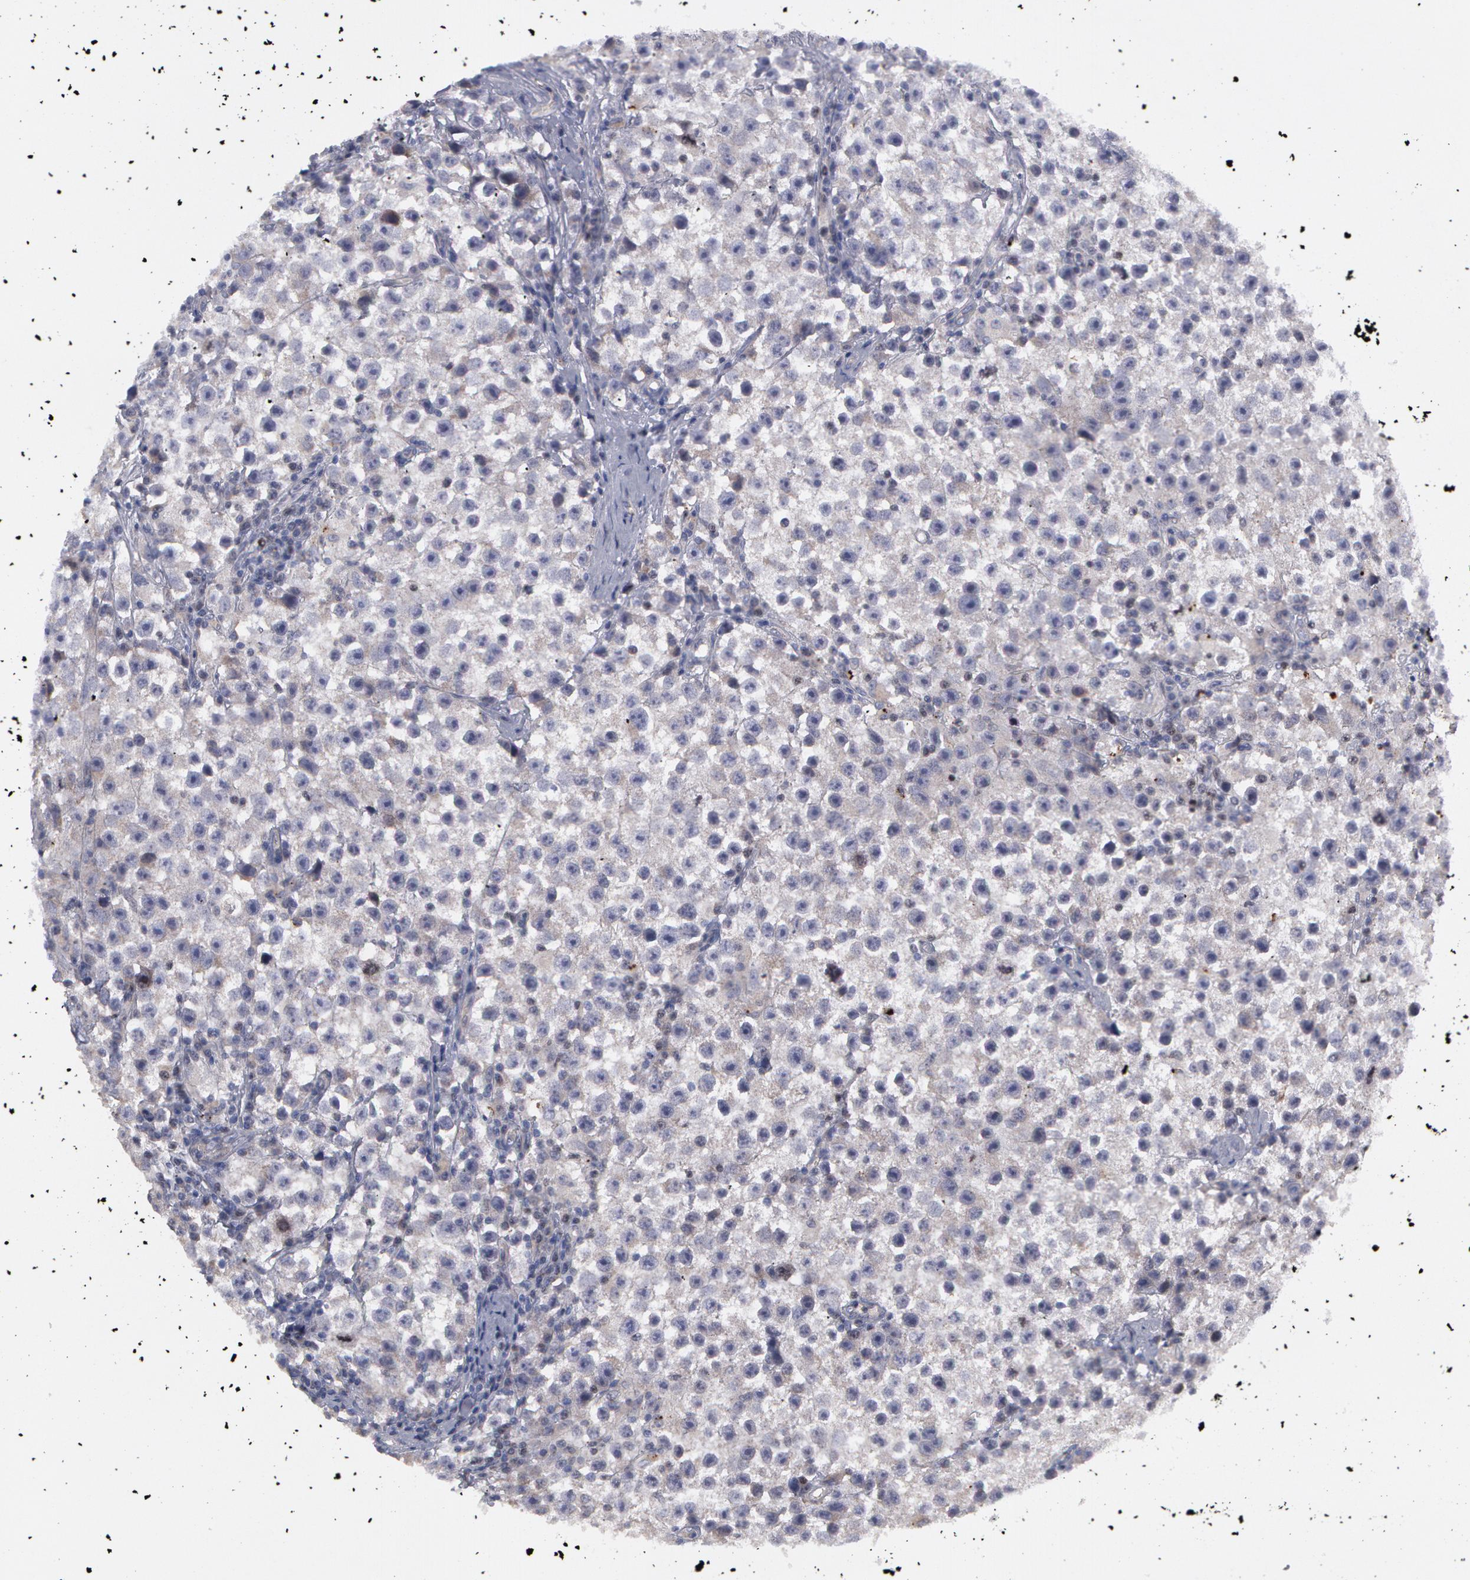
{"staining": {"intensity": "negative", "quantity": "none", "location": "none"}, "tissue": "testis cancer", "cell_type": "Tumor cells", "image_type": "cancer", "snomed": [{"axis": "morphology", "description": "Seminoma, NOS"}, {"axis": "topography", "description": "Testis"}], "caption": "High magnification brightfield microscopy of testis cancer stained with DAB (3,3'-diaminobenzidine) (brown) and counterstained with hematoxylin (blue): tumor cells show no significant positivity. (Stains: DAB immunohistochemistry (IHC) with hematoxylin counter stain, Microscopy: brightfield microscopy at high magnification).", "gene": "ERBB2", "patient": {"sex": "male", "age": 35}}